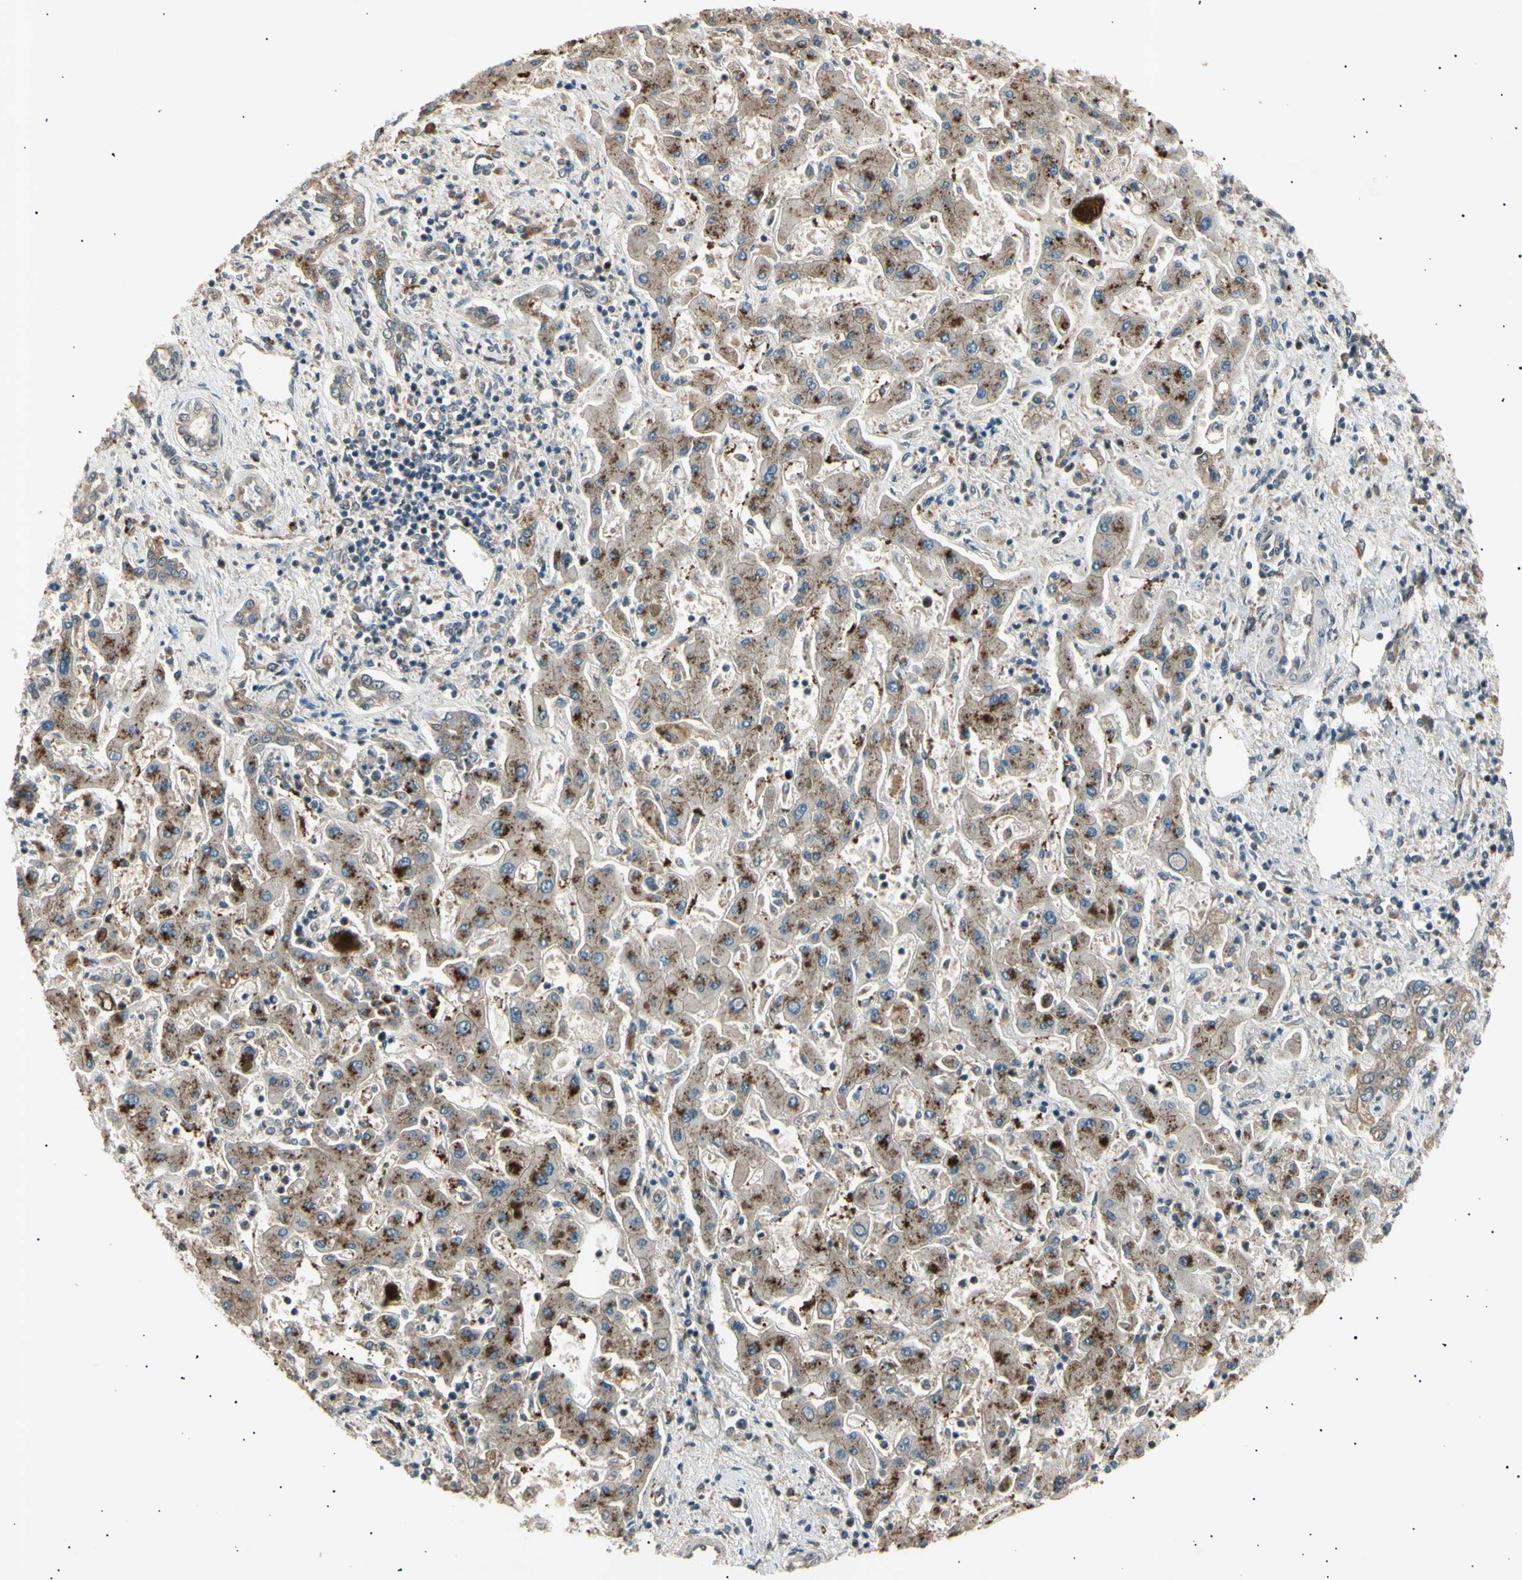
{"staining": {"intensity": "moderate", "quantity": ">75%", "location": "cytoplasmic/membranous"}, "tissue": "liver cancer", "cell_type": "Tumor cells", "image_type": "cancer", "snomed": [{"axis": "morphology", "description": "Cholangiocarcinoma"}, {"axis": "topography", "description": "Liver"}], "caption": "IHC of cholangiocarcinoma (liver) reveals medium levels of moderate cytoplasmic/membranous staining in approximately >75% of tumor cells.", "gene": "NUAK2", "patient": {"sex": "male", "age": 50}}